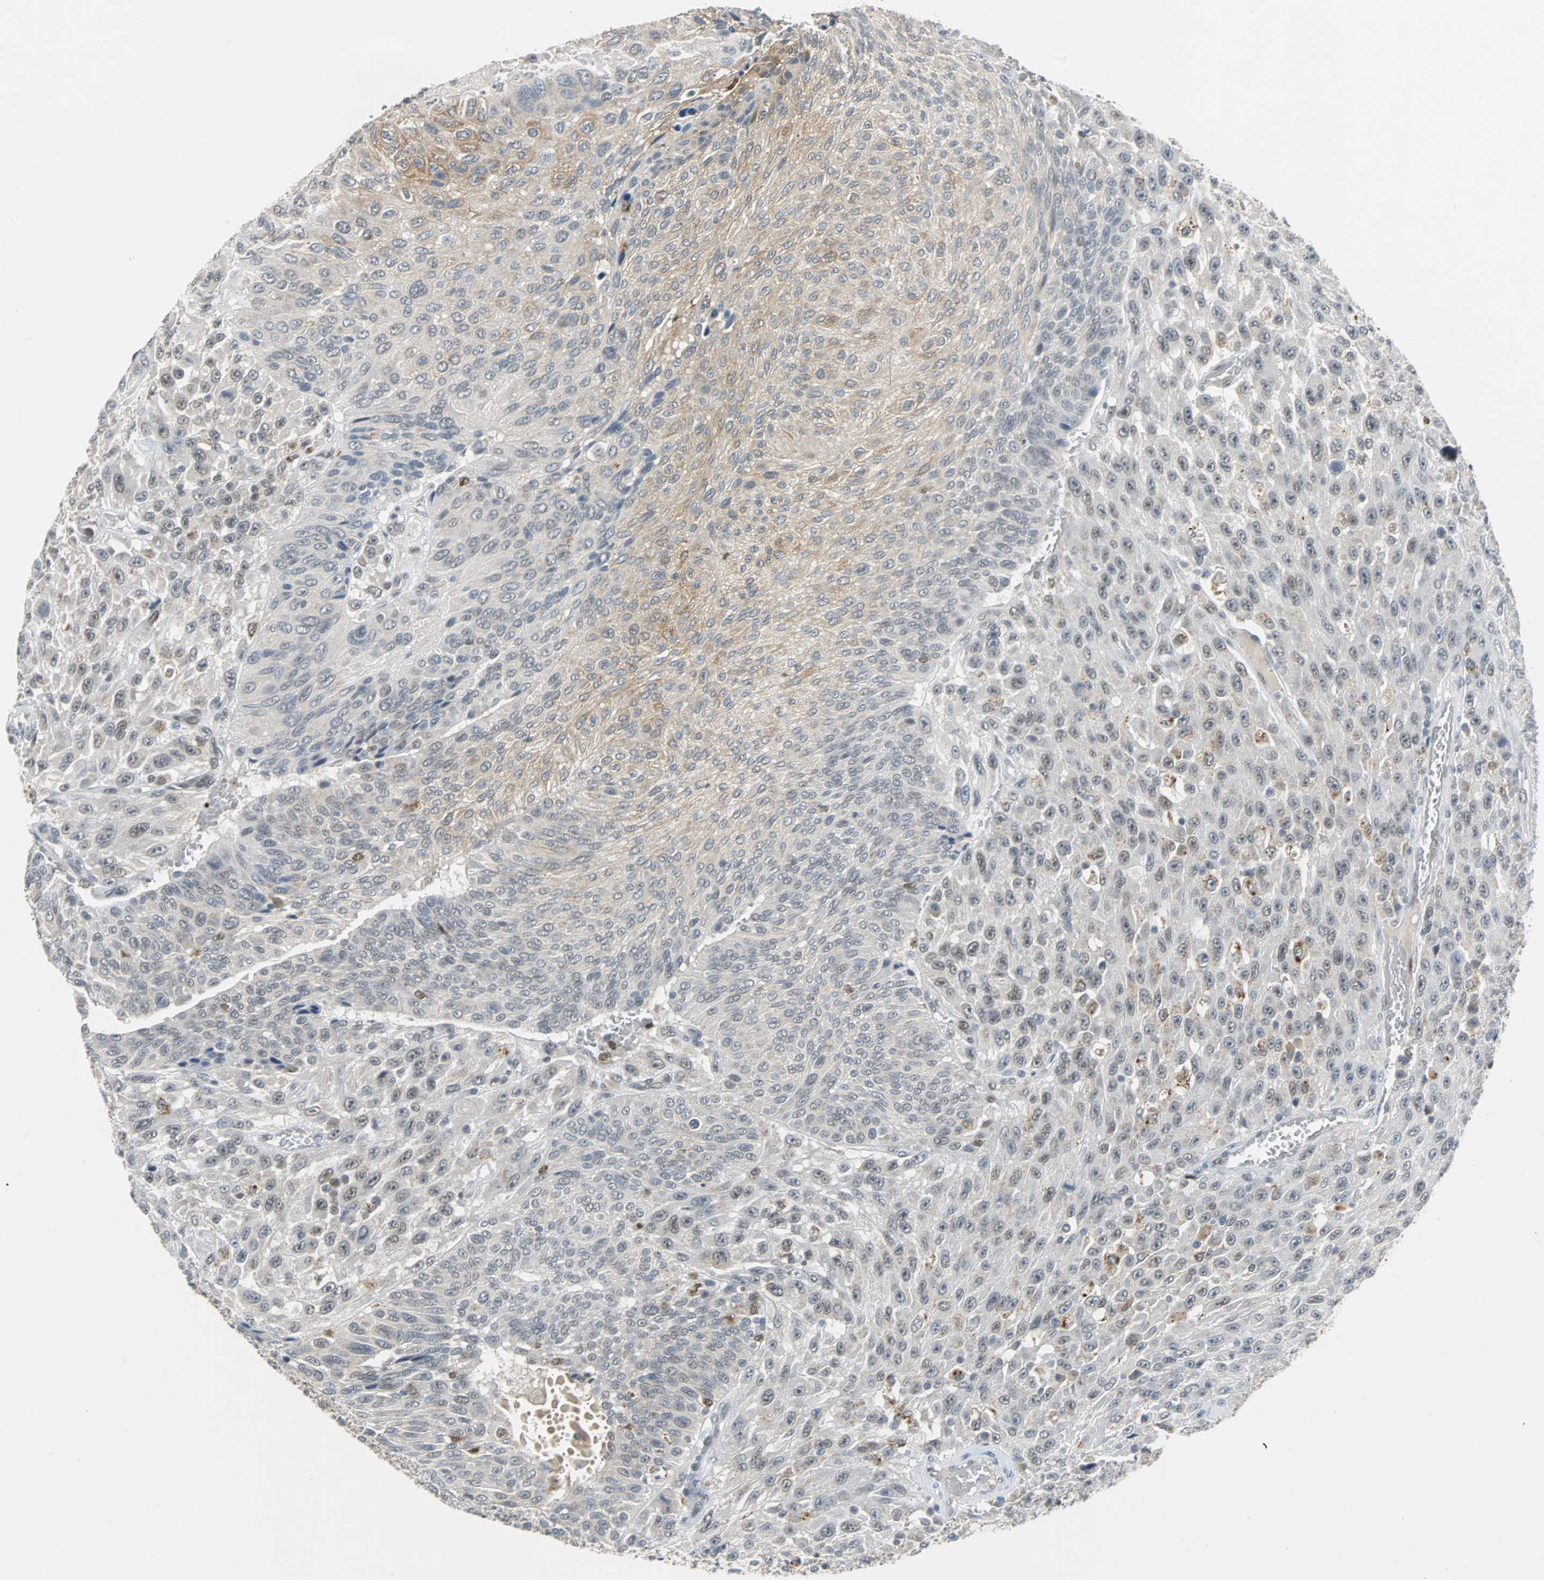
{"staining": {"intensity": "weak", "quantity": "25%-75%", "location": "cytoplasmic/membranous,nuclear"}, "tissue": "urothelial cancer", "cell_type": "Tumor cells", "image_type": "cancer", "snomed": [{"axis": "morphology", "description": "Urothelial carcinoma, High grade"}, {"axis": "topography", "description": "Urinary bladder"}], "caption": "High-grade urothelial carcinoma tissue shows weak cytoplasmic/membranous and nuclear positivity in about 25%-75% of tumor cells, visualized by immunohistochemistry. (Stains: DAB in brown, nuclei in blue, Microscopy: brightfield microscopy at high magnification).", "gene": "HLX", "patient": {"sex": "male", "age": 66}}